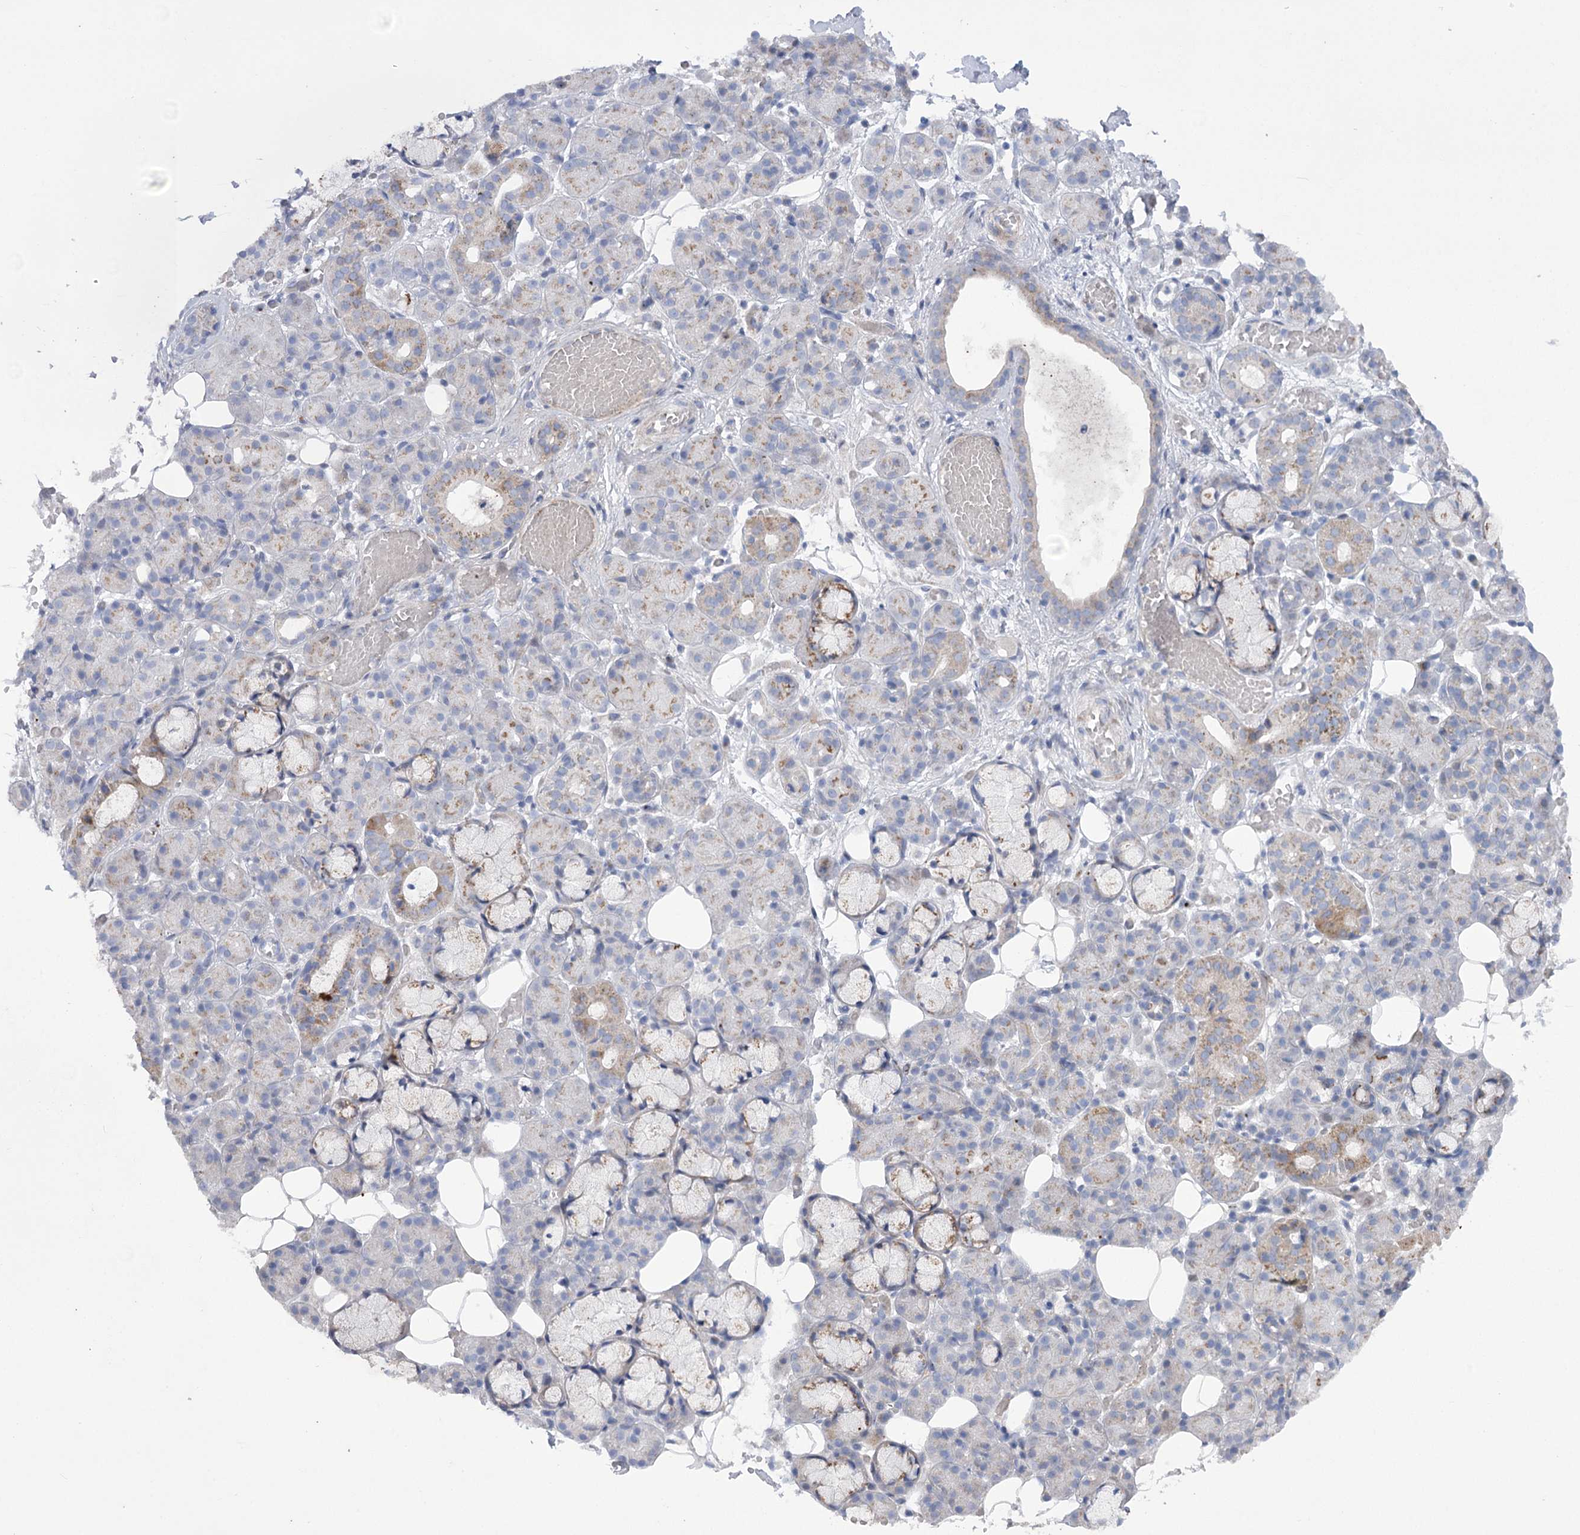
{"staining": {"intensity": "moderate", "quantity": "25%-75%", "location": "cytoplasmic/membranous"}, "tissue": "salivary gland", "cell_type": "Glandular cells", "image_type": "normal", "snomed": [{"axis": "morphology", "description": "Normal tissue, NOS"}, {"axis": "topography", "description": "Salivary gland"}], "caption": "Salivary gland stained with immunohistochemistry shows moderate cytoplasmic/membranous staining in about 25%-75% of glandular cells. (IHC, brightfield microscopy, high magnification).", "gene": "NME7", "patient": {"sex": "male", "age": 63}}